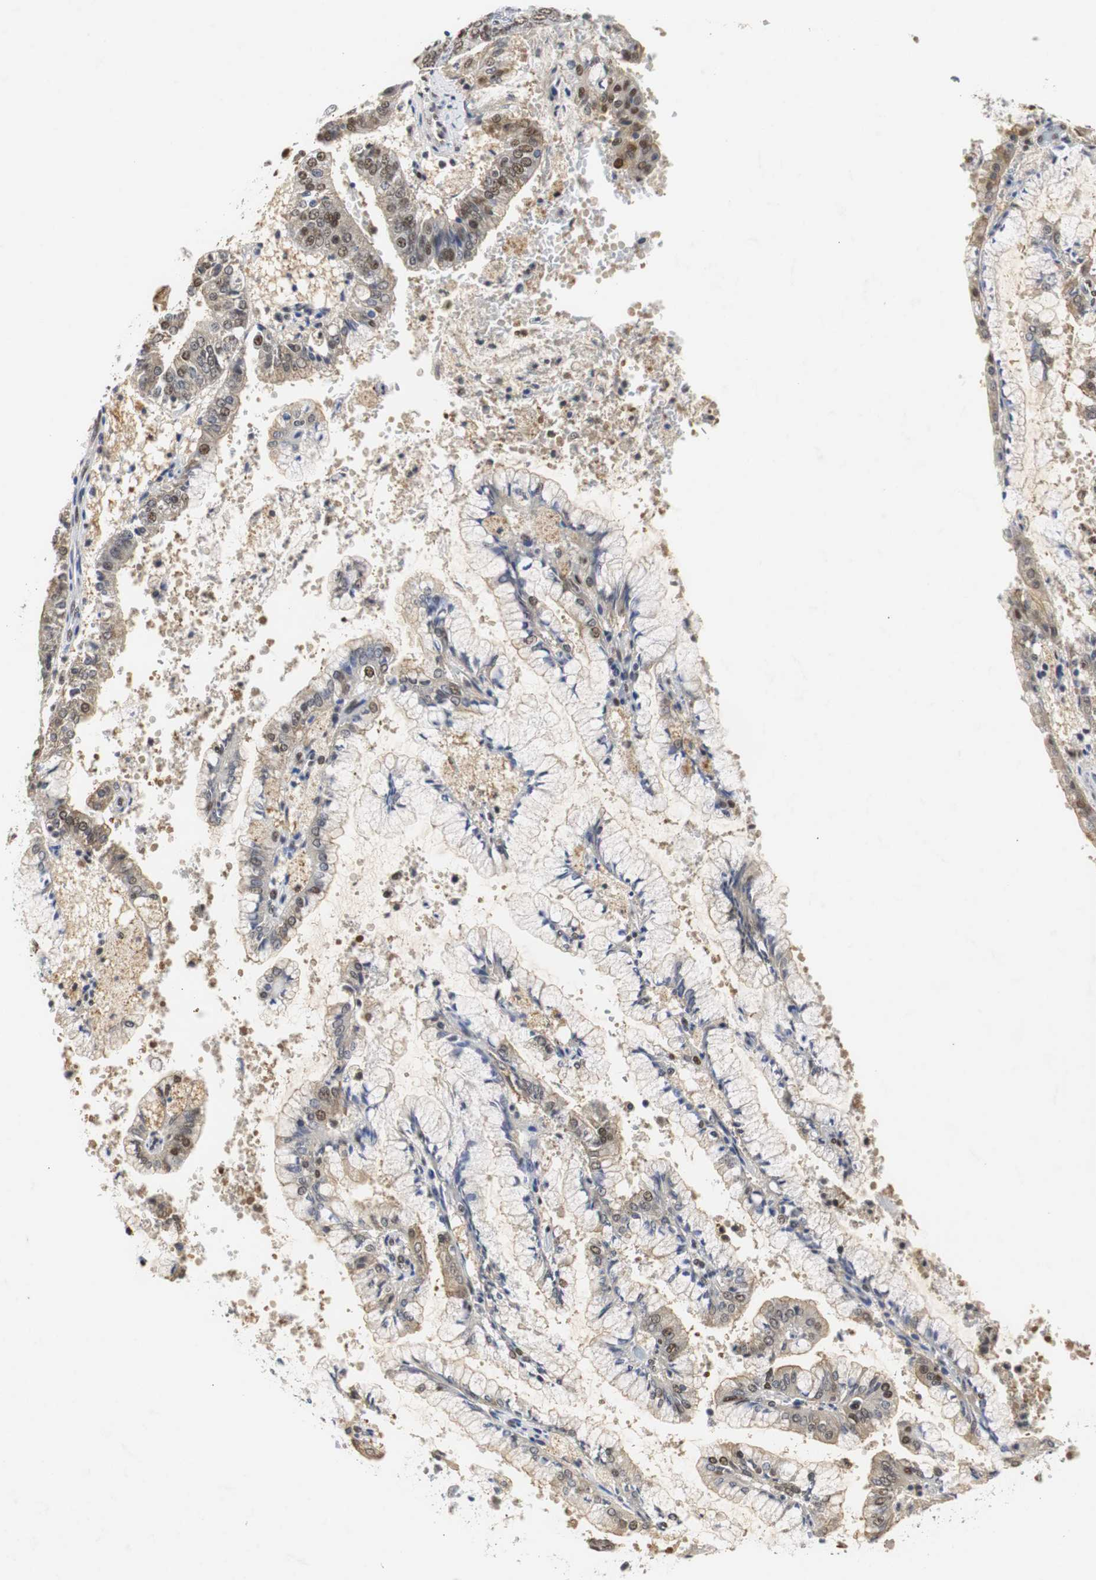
{"staining": {"intensity": "weak", "quantity": "25%-75%", "location": "cytoplasmic/membranous,nuclear"}, "tissue": "endometrial cancer", "cell_type": "Tumor cells", "image_type": "cancer", "snomed": [{"axis": "morphology", "description": "Adenocarcinoma, NOS"}, {"axis": "topography", "description": "Endometrium"}], "caption": "The micrograph shows staining of endometrial cancer, revealing weak cytoplasmic/membranous and nuclear protein expression (brown color) within tumor cells.", "gene": "ZFC3H1", "patient": {"sex": "female", "age": 63}}